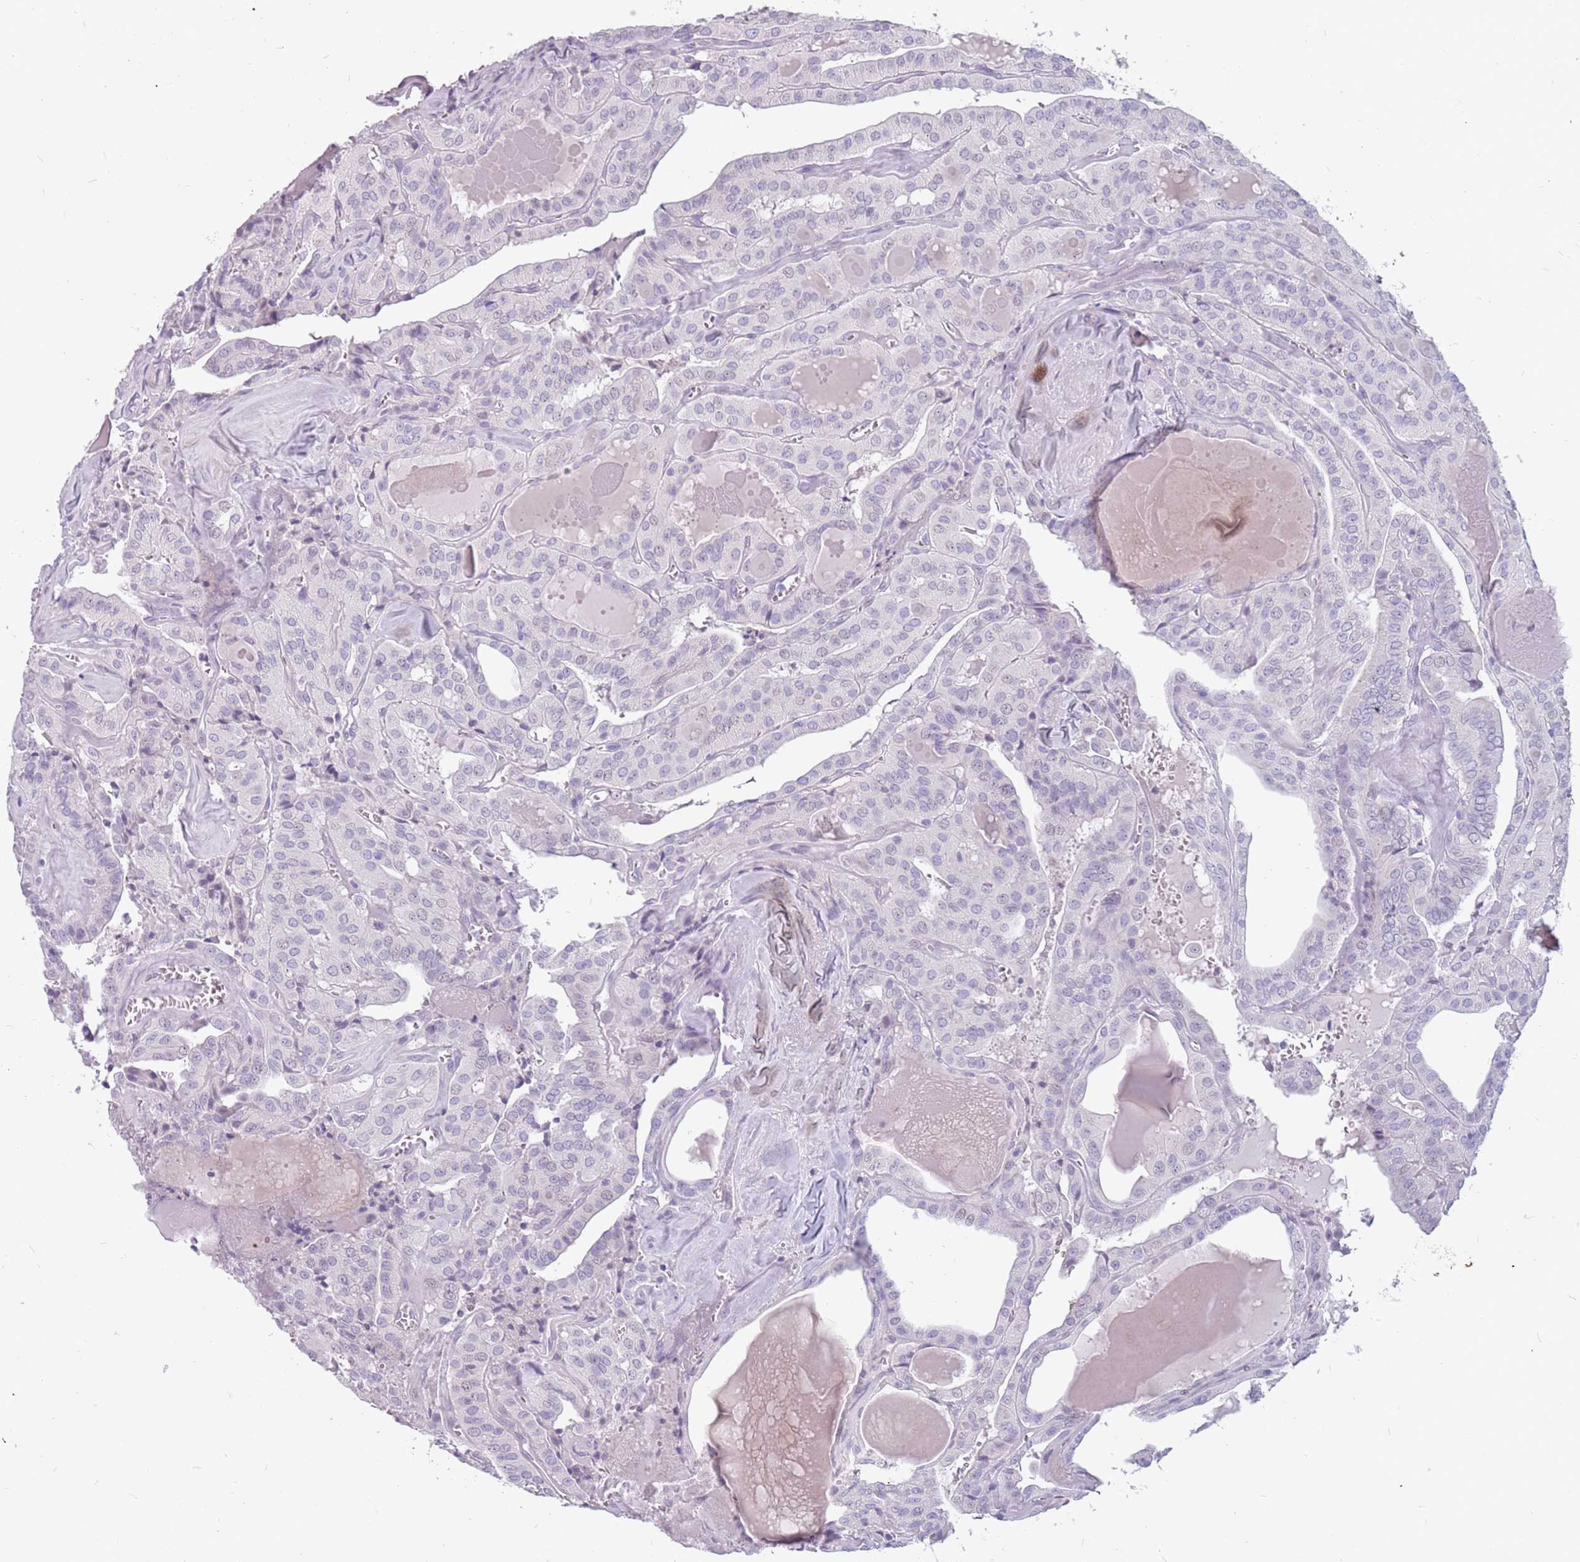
{"staining": {"intensity": "negative", "quantity": "none", "location": "none"}, "tissue": "thyroid cancer", "cell_type": "Tumor cells", "image_type": "cancer", "snomed": [{"axis": "morphology", "description": "Papillary adenocarcinoma, NOS"}, {"axis": "topography", "description": "Thyroid gland"}], "caption": "Human papillary adenocarcinoma (thyroid) stained for a protein using immunohistochemistry reveals no staining in tumor cells.", "gene": "NEK6", "patient": {"sex": "male", "age": 52}}